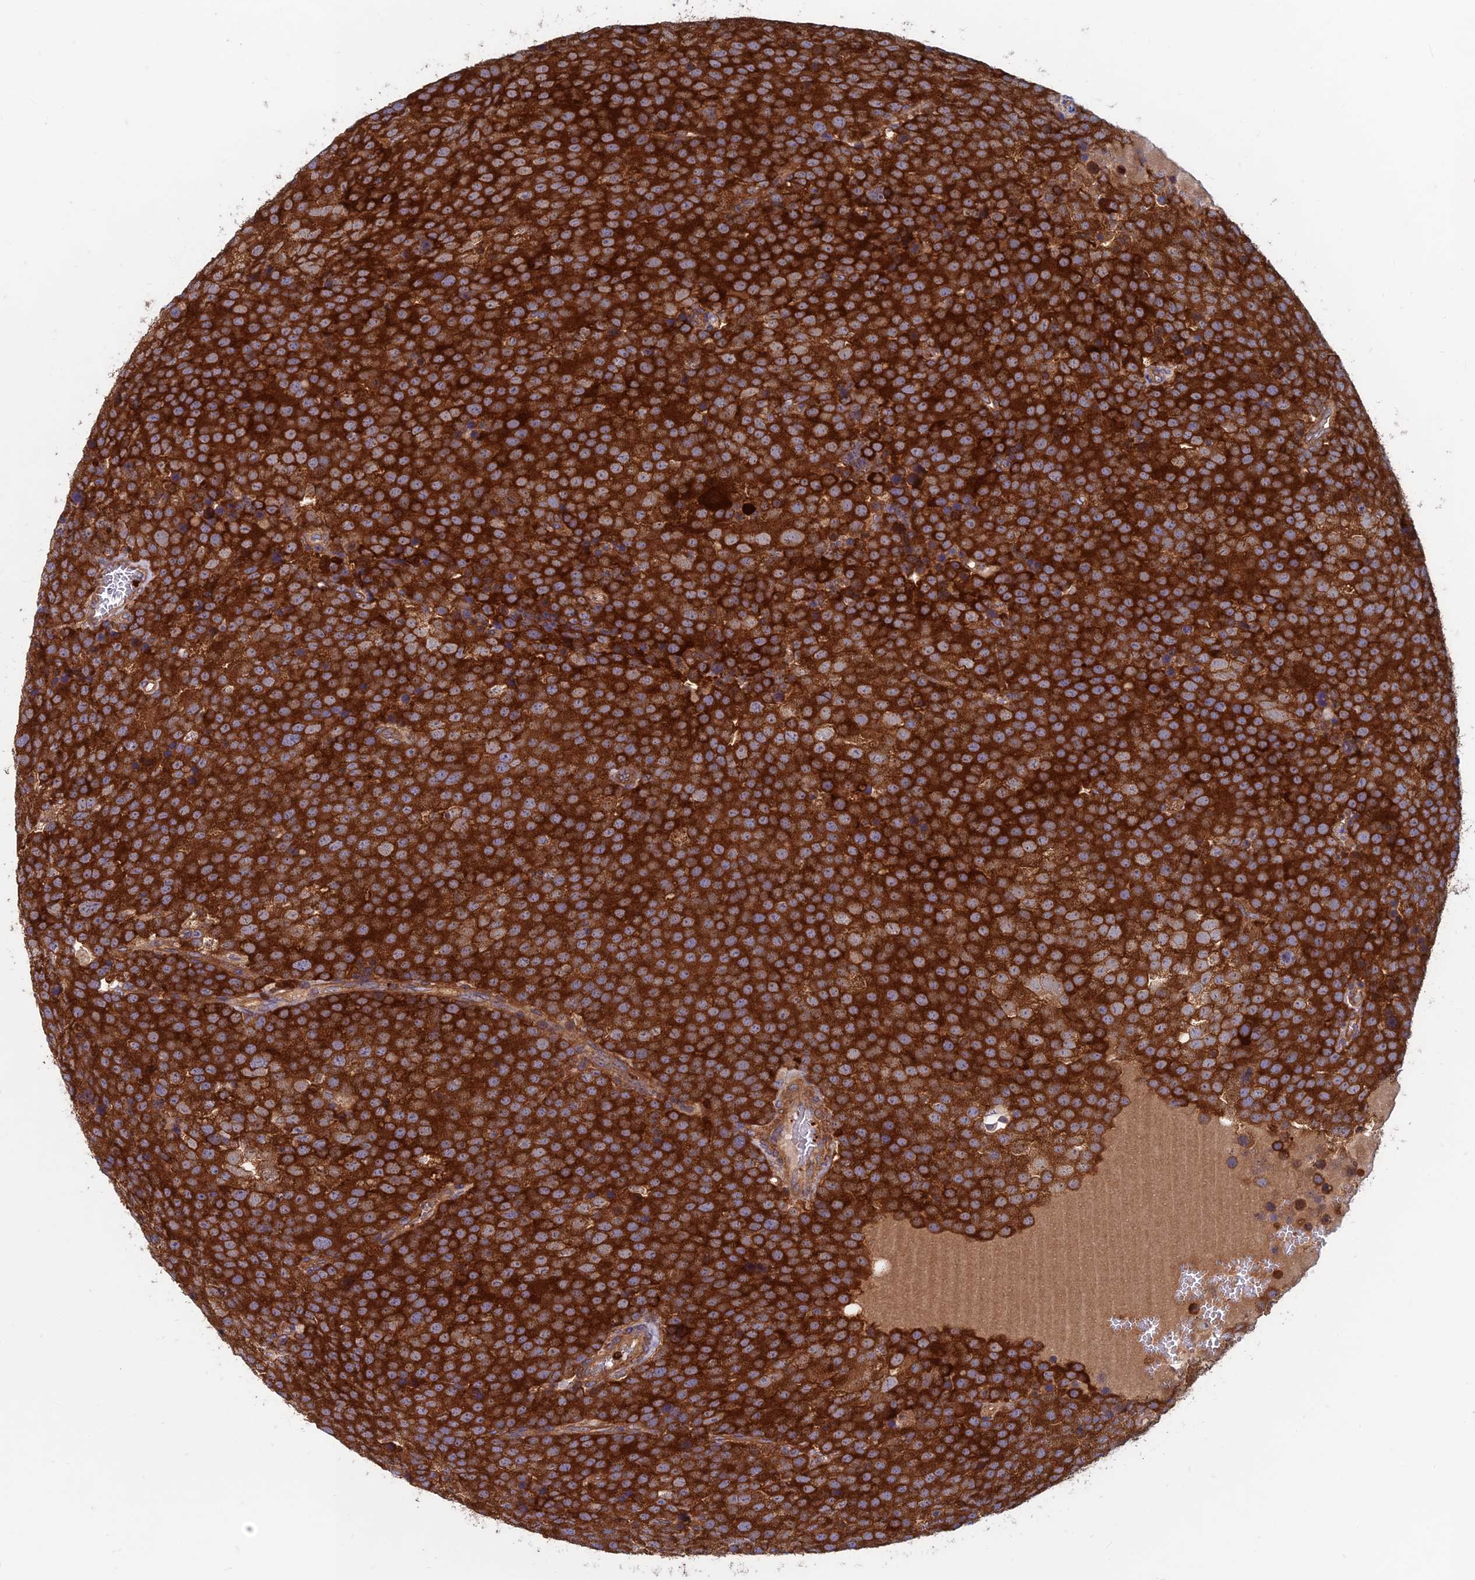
{"staining": {"intensity": "strong", "quantity": ">75%", "location": "cytoplasmic/membranous"}, "tissue": "testis cancer", "cell_type": "Tumor cells", "image_type": "cancer", "snomed": [{"axis": "morphology", "description": "Seminoma, NOS"}, {"axis": "topography", "description": "Testis"}], "caption": "Seminoma (testis) was stained to show a protein in brown. There is high levels of strong cytoplasmic/membranous expression in about >75% of tumor cells.", "gene": "DNM1L", "patient": {"sex": "male", "age": 71}}